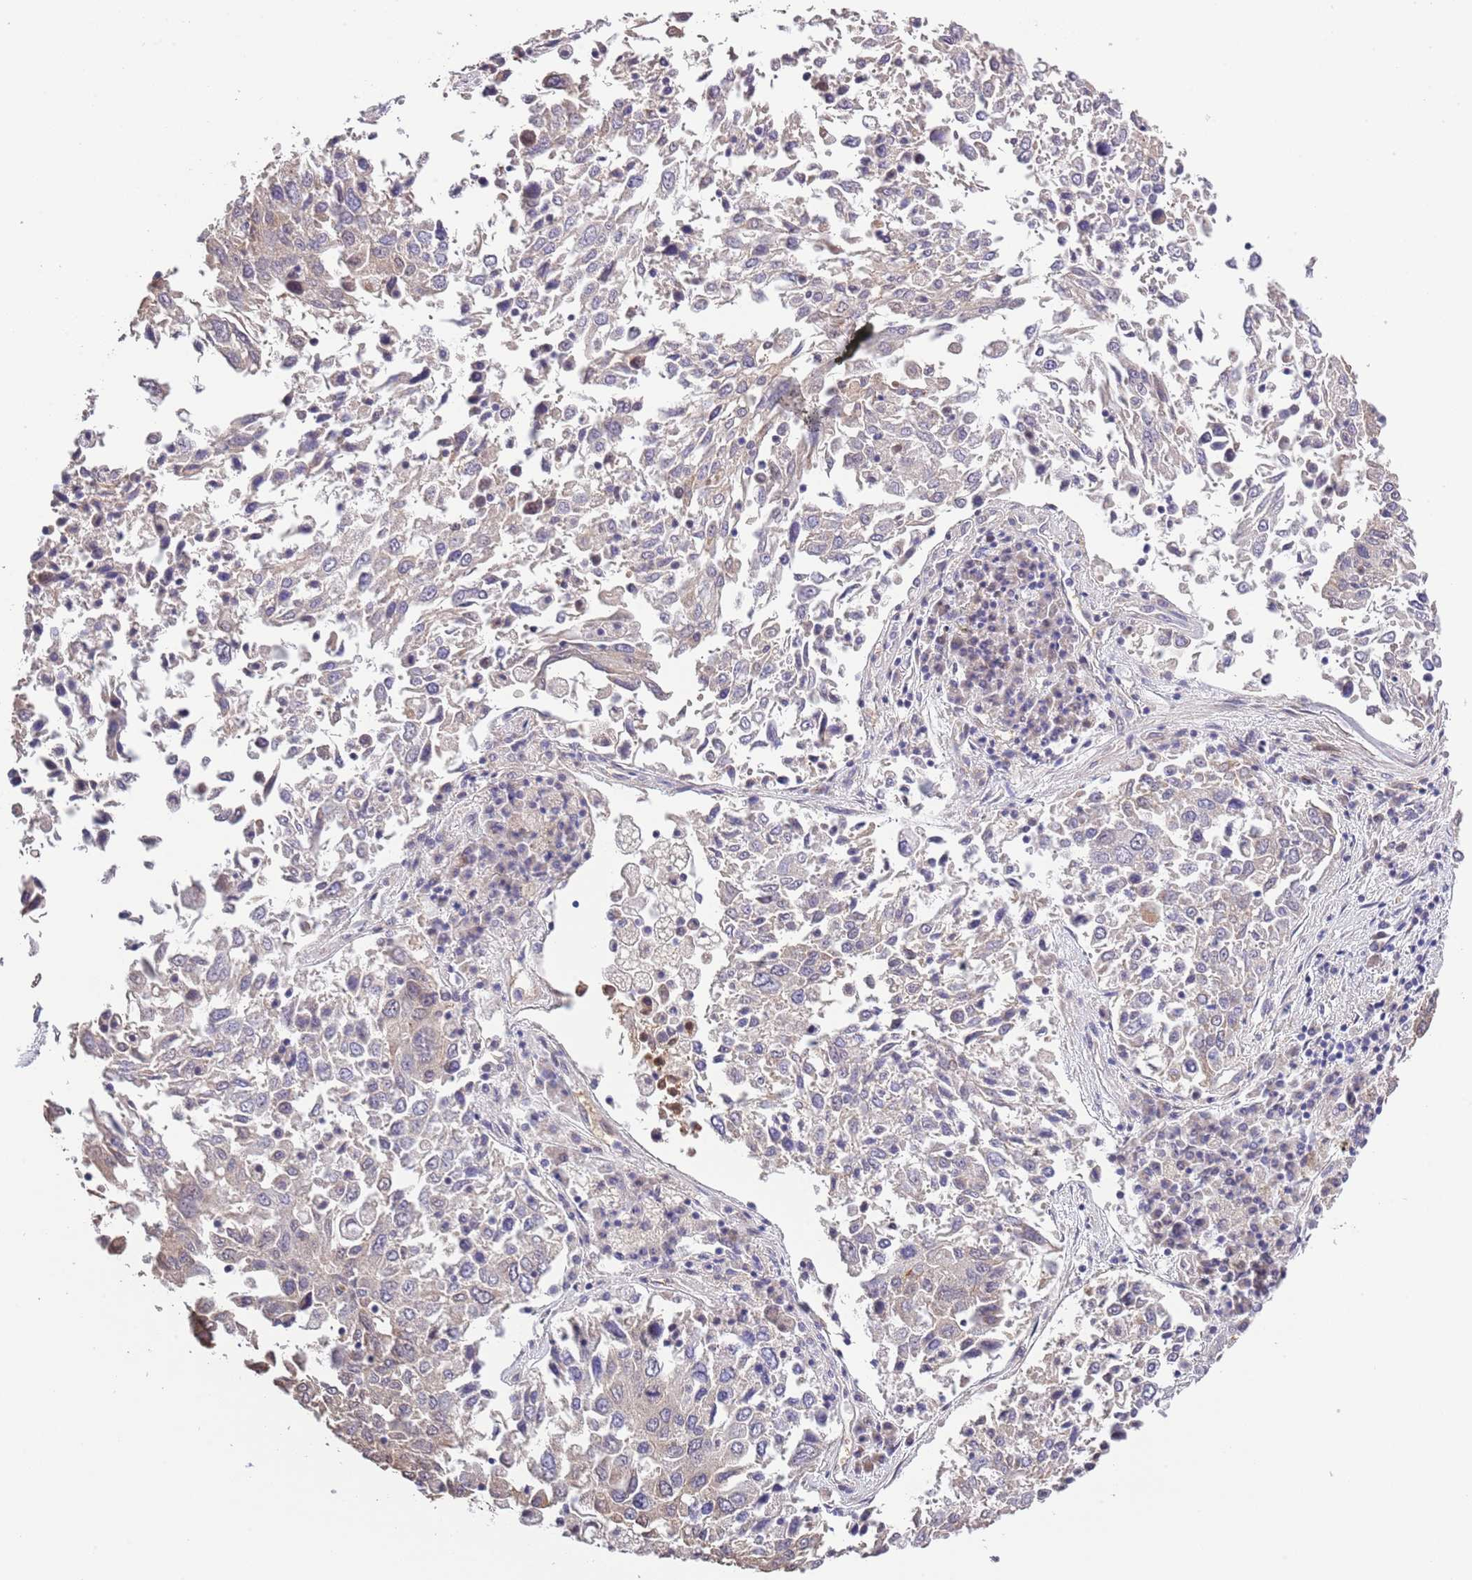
{"staining": {"intensity": "negative", "quantity": "none", "location": "none"}, "tissue": "lung cancer", "cell_type": "Tumor cells", "image_type": "cancer", "snomed": [{"axis": "morphology", "description": "Squamous cell carcinoma, NOS"}, {"axis": "topography", "description": "Lung"}], "caption": "High power microscopy histopathology image of an immunohistochemistry photomicrograph of lung cancer, revealing no significant positivity in tumor cells. (Brightfield microscopy of DAB (3,3'-diaminobenzidine) immunohistochemistry (IHC) at high magnification).", "gene": "LIPJ", "patient": {"sex": "male", "age": 65}}